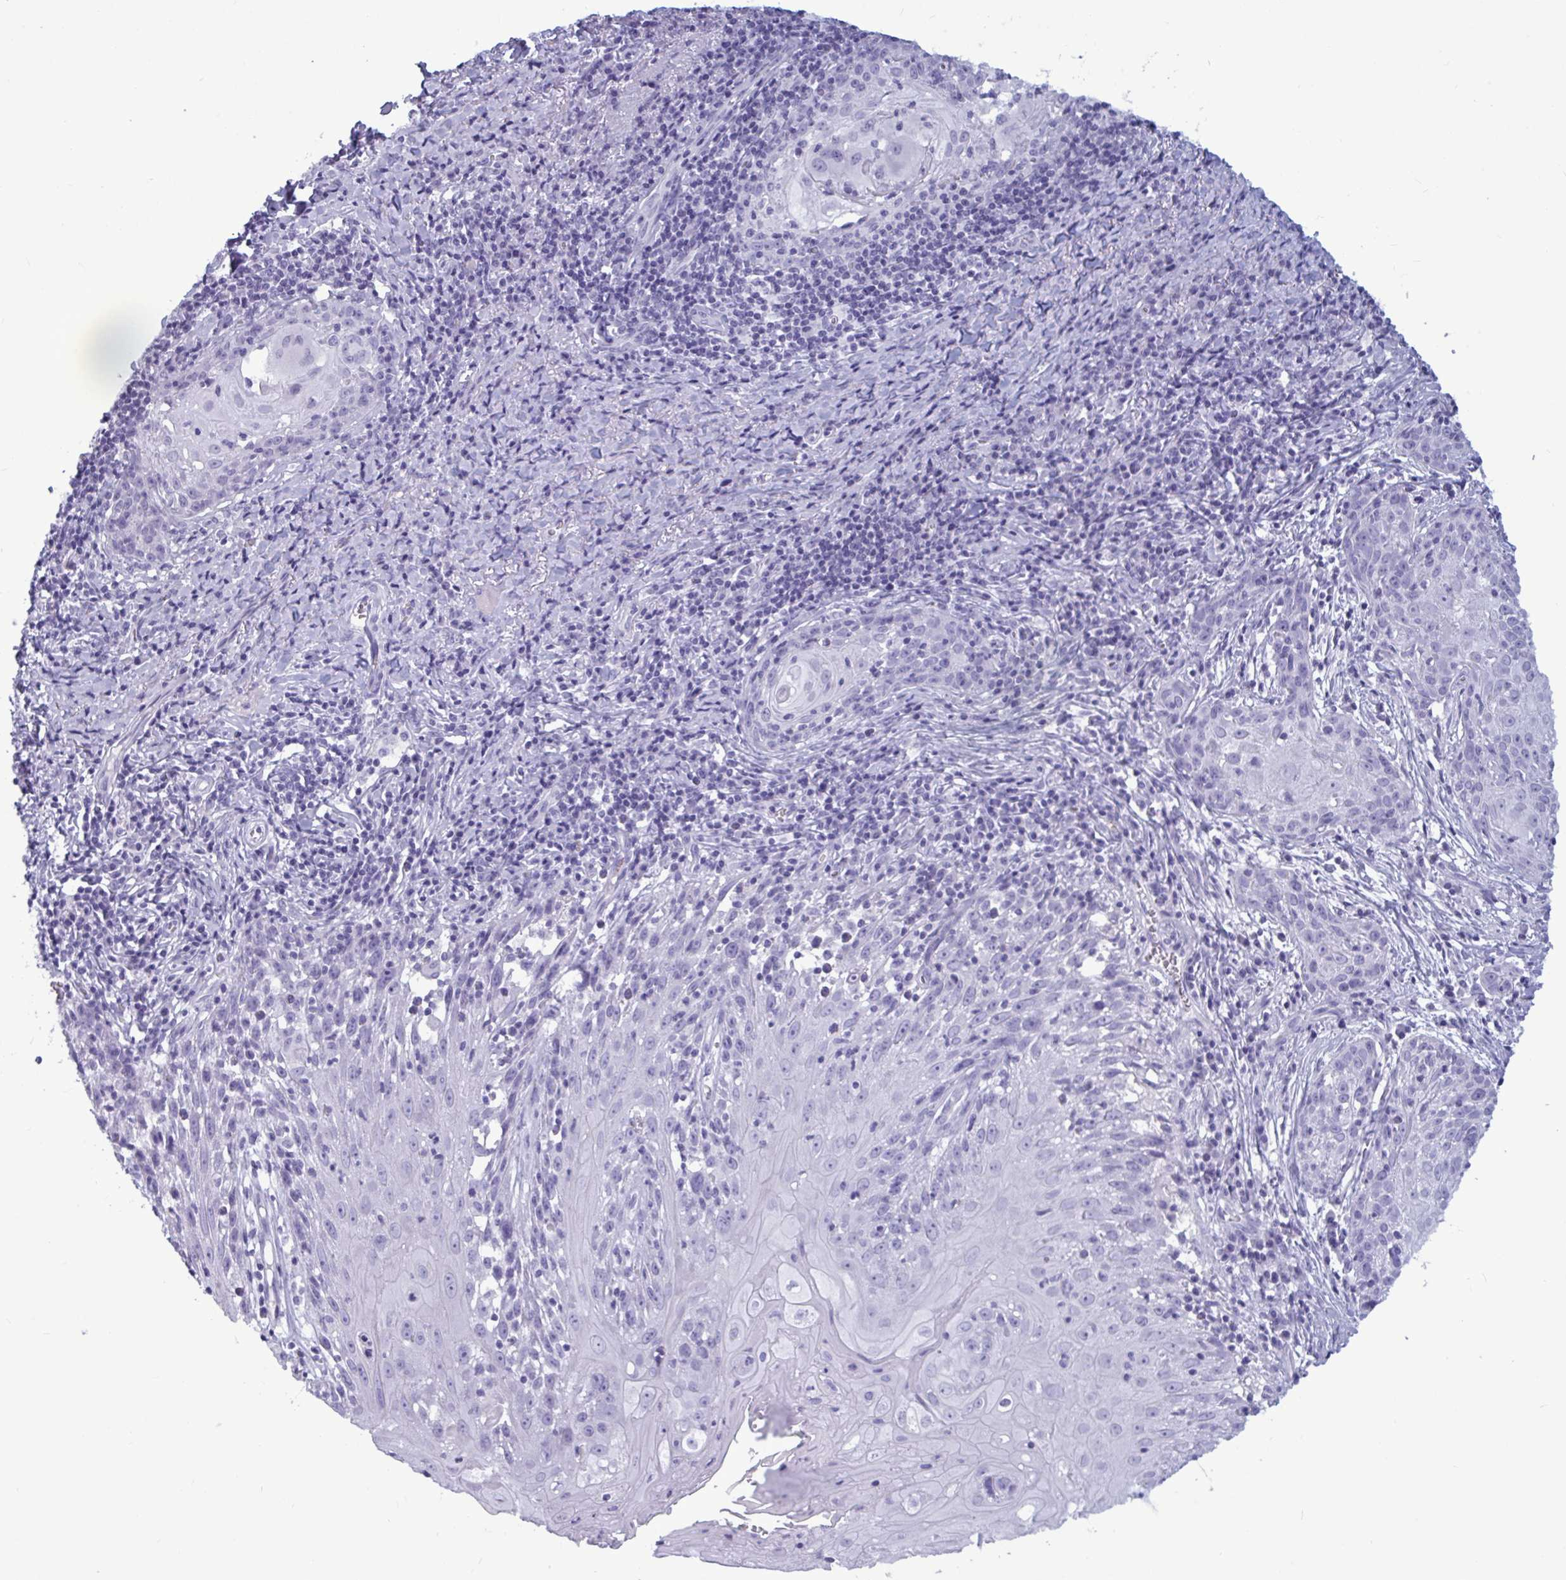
{"staining": {"intensity": "negative", "quantity": "none", "location": "none"}, "tissue": "skin cancer", "cell_type": "Tumor cells", "image_type": "cancer", "snomed": [{"axis": "morphology", "description": "Squamous cell carcinoma, NOS"}, {"axis": "topography", "description": "Skin"}, {"axis": "topography", "description": "Vulva"}], "caption": "DAB (3,3'-diaminobenzidine) immunohistochemical staining of human skin cancer (squamous cell carcinoma) demonstrates no significant positivity in tumor cells.", "gene": "BBS10", "patient": {"sex": "female", "age": 76}}